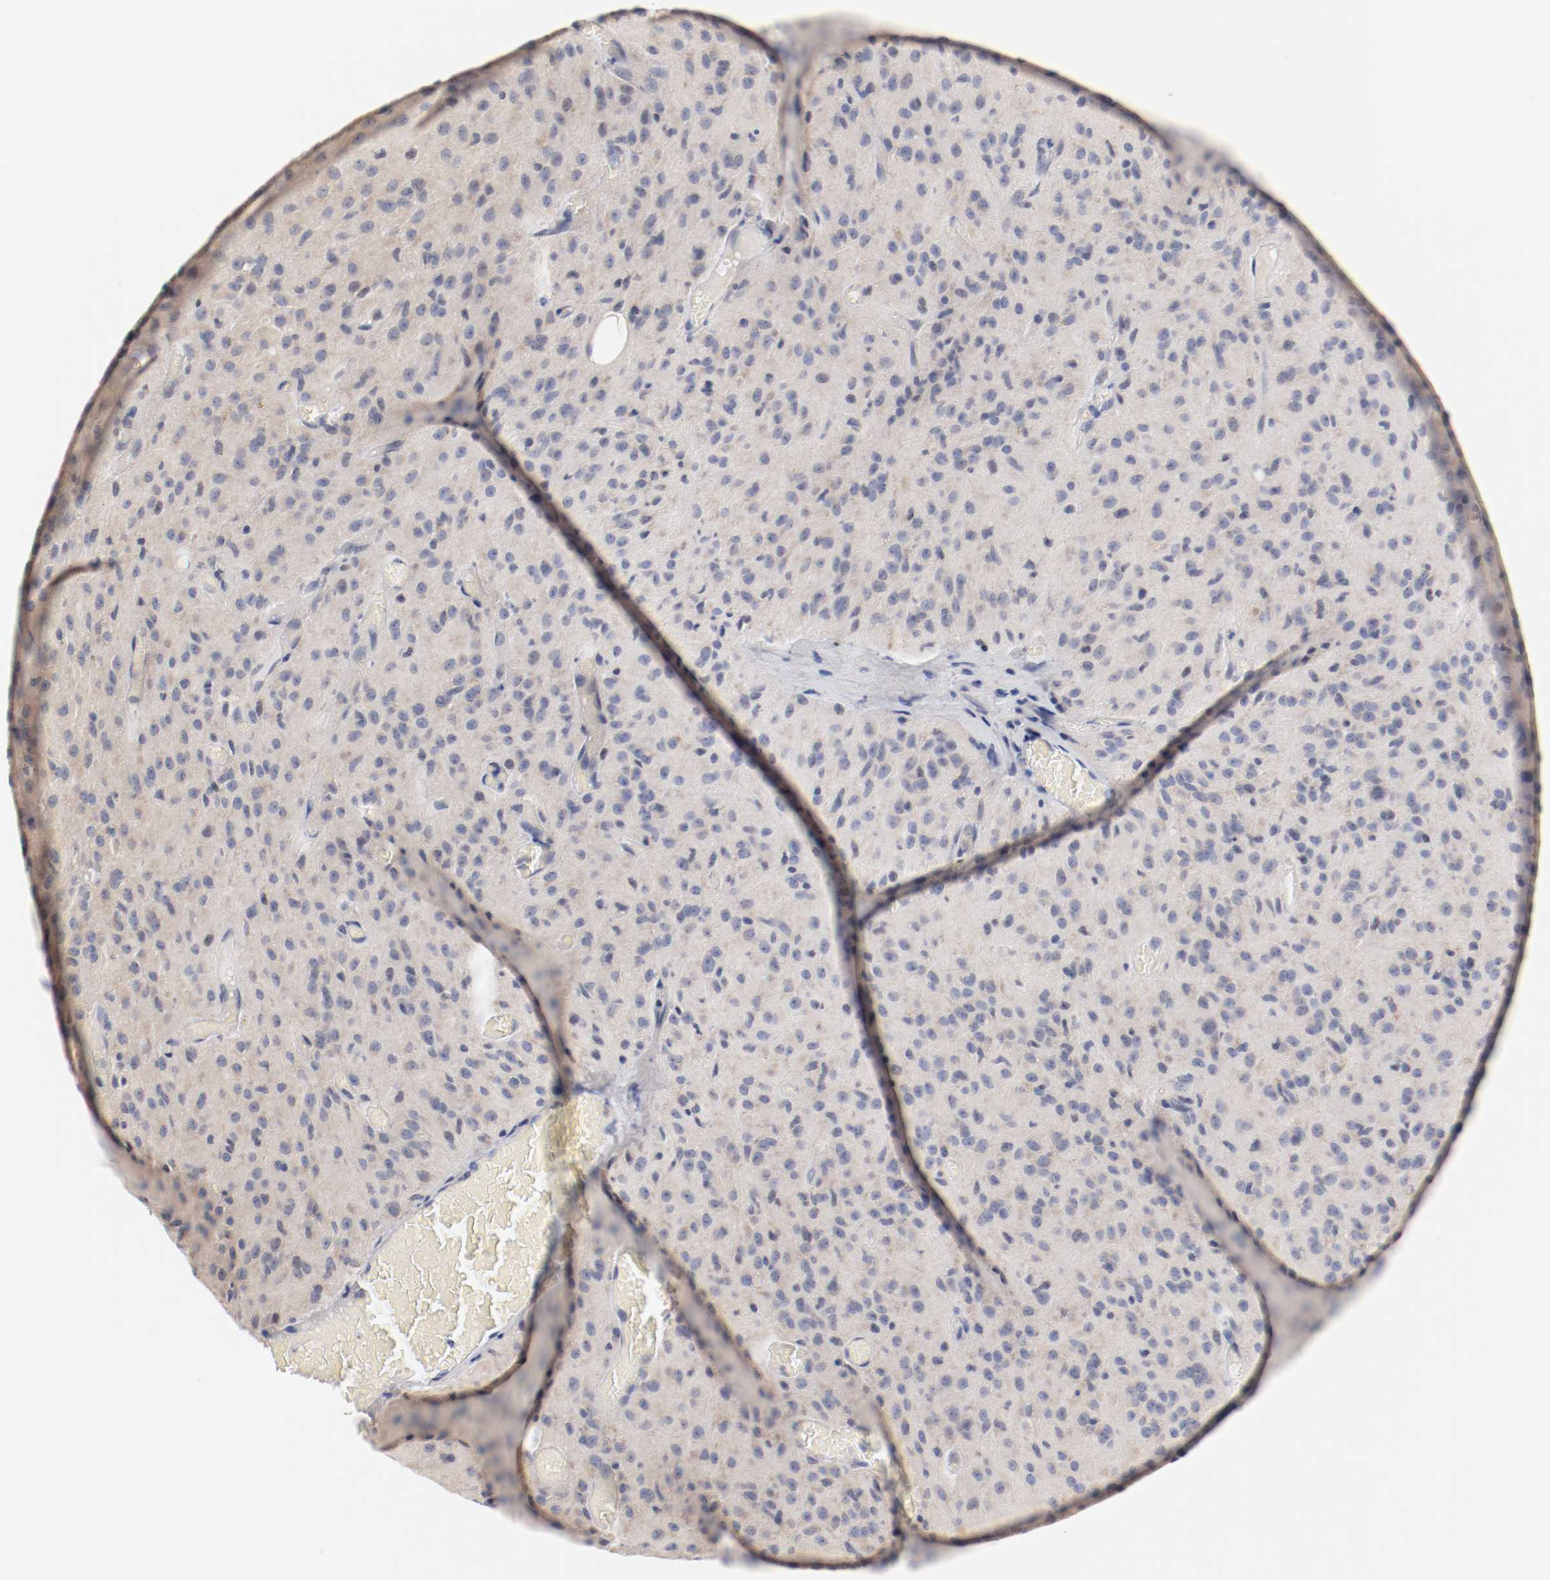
{"staining": {"intensity": "weak", "quantity": "<25%", "location": "cytoplasmic/membranous"}, "tissue": "glioma", "cell_type": "Tumor cells", "image_type": "cancer", "snomed": [{"axis": "morphology", "description": "Glioma, malignant, High grade"}, {"axis": "topography", "description": "Brain"}], "caption": "This is an immunohistochemistry (IHC) photomicrograph of glioma. There is no expression in tumor cells.", "gene": "GPR143", "patient": {"sex": "female", "age": 59}}